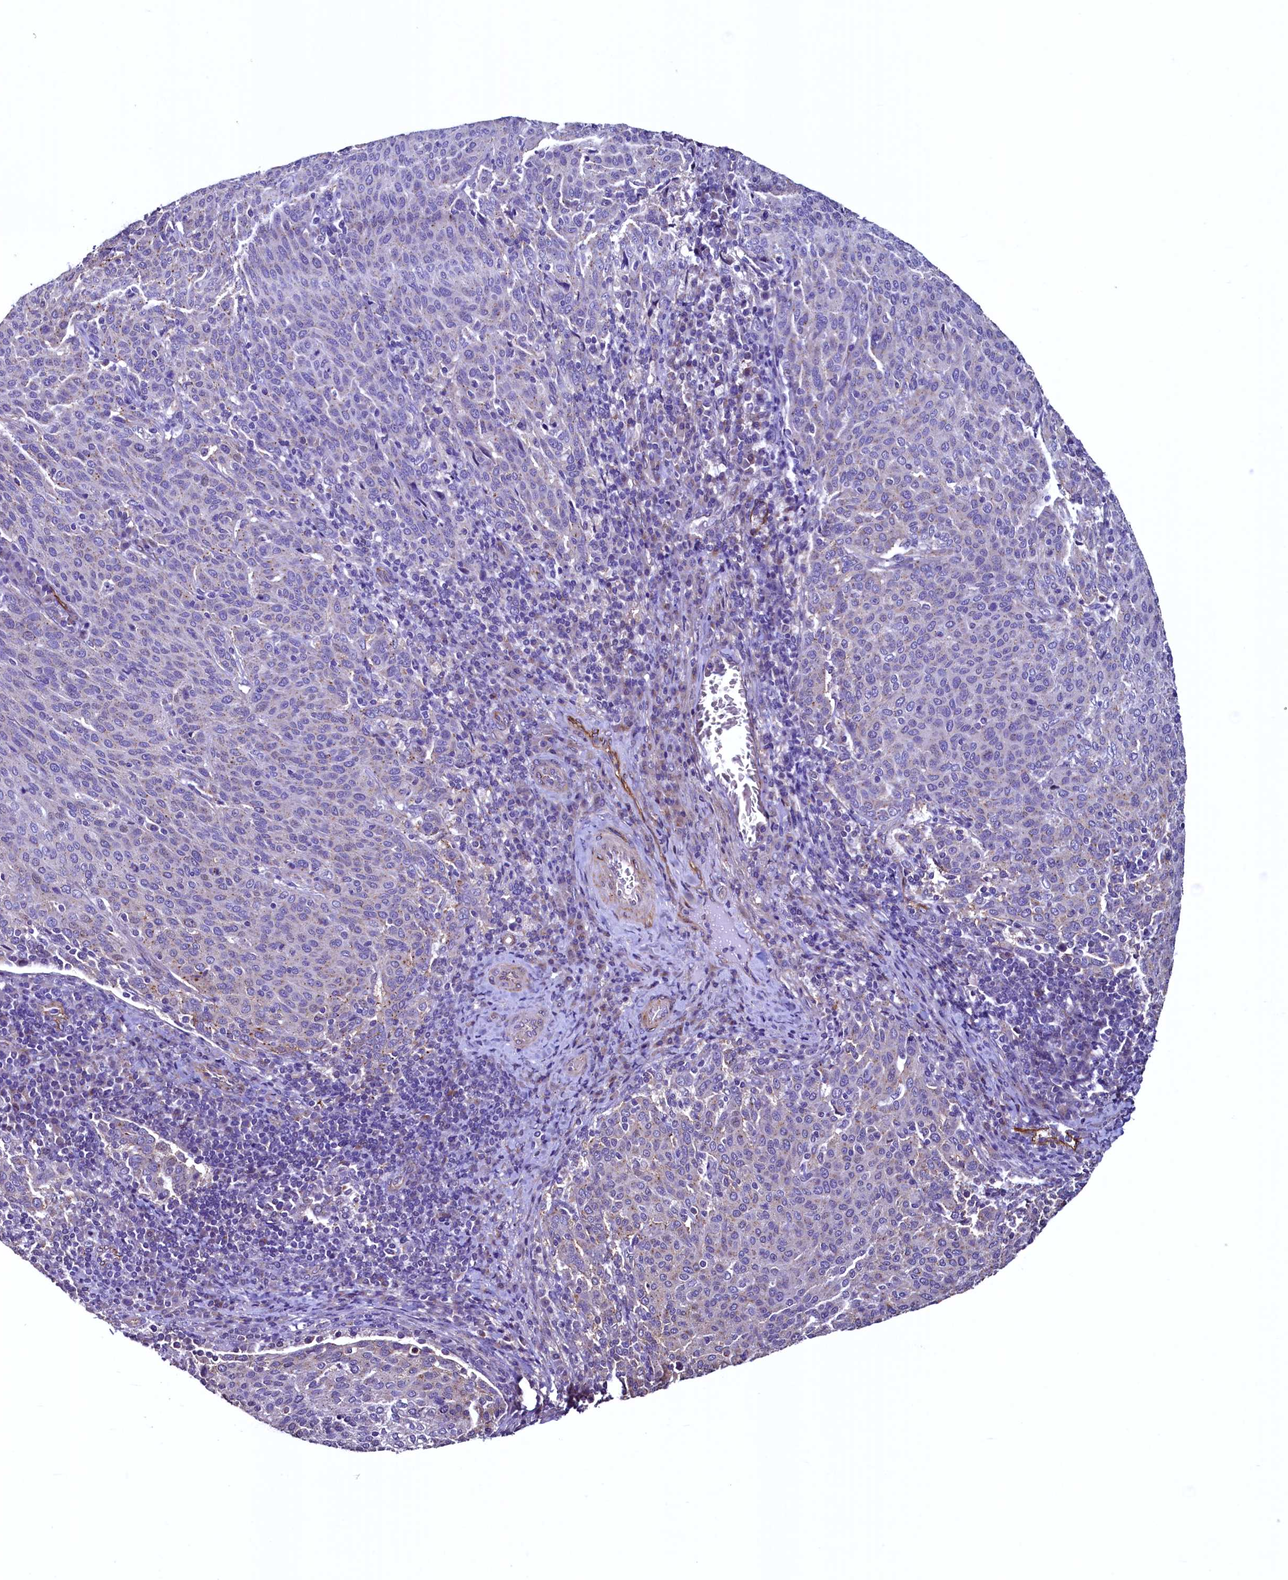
{"staining": {"intensity": "negative", "quantity": "none", "location": "none"}, "tissue": "cervical cancer", "cell_type": "Tumor cells", "image_type": "cancer", "snomed": [{"axis": "morphology", "description": "Squamous cell carcinoma, NOS"}, {"axis": "topography", "description": "Cervix"}], "caption": "Immunohistochemical staining of cervical squamous cell carcinoma shows no significant staining in tumor cells.", "gene": "PALM", "patient": {"sex": "female", "age": 46}}